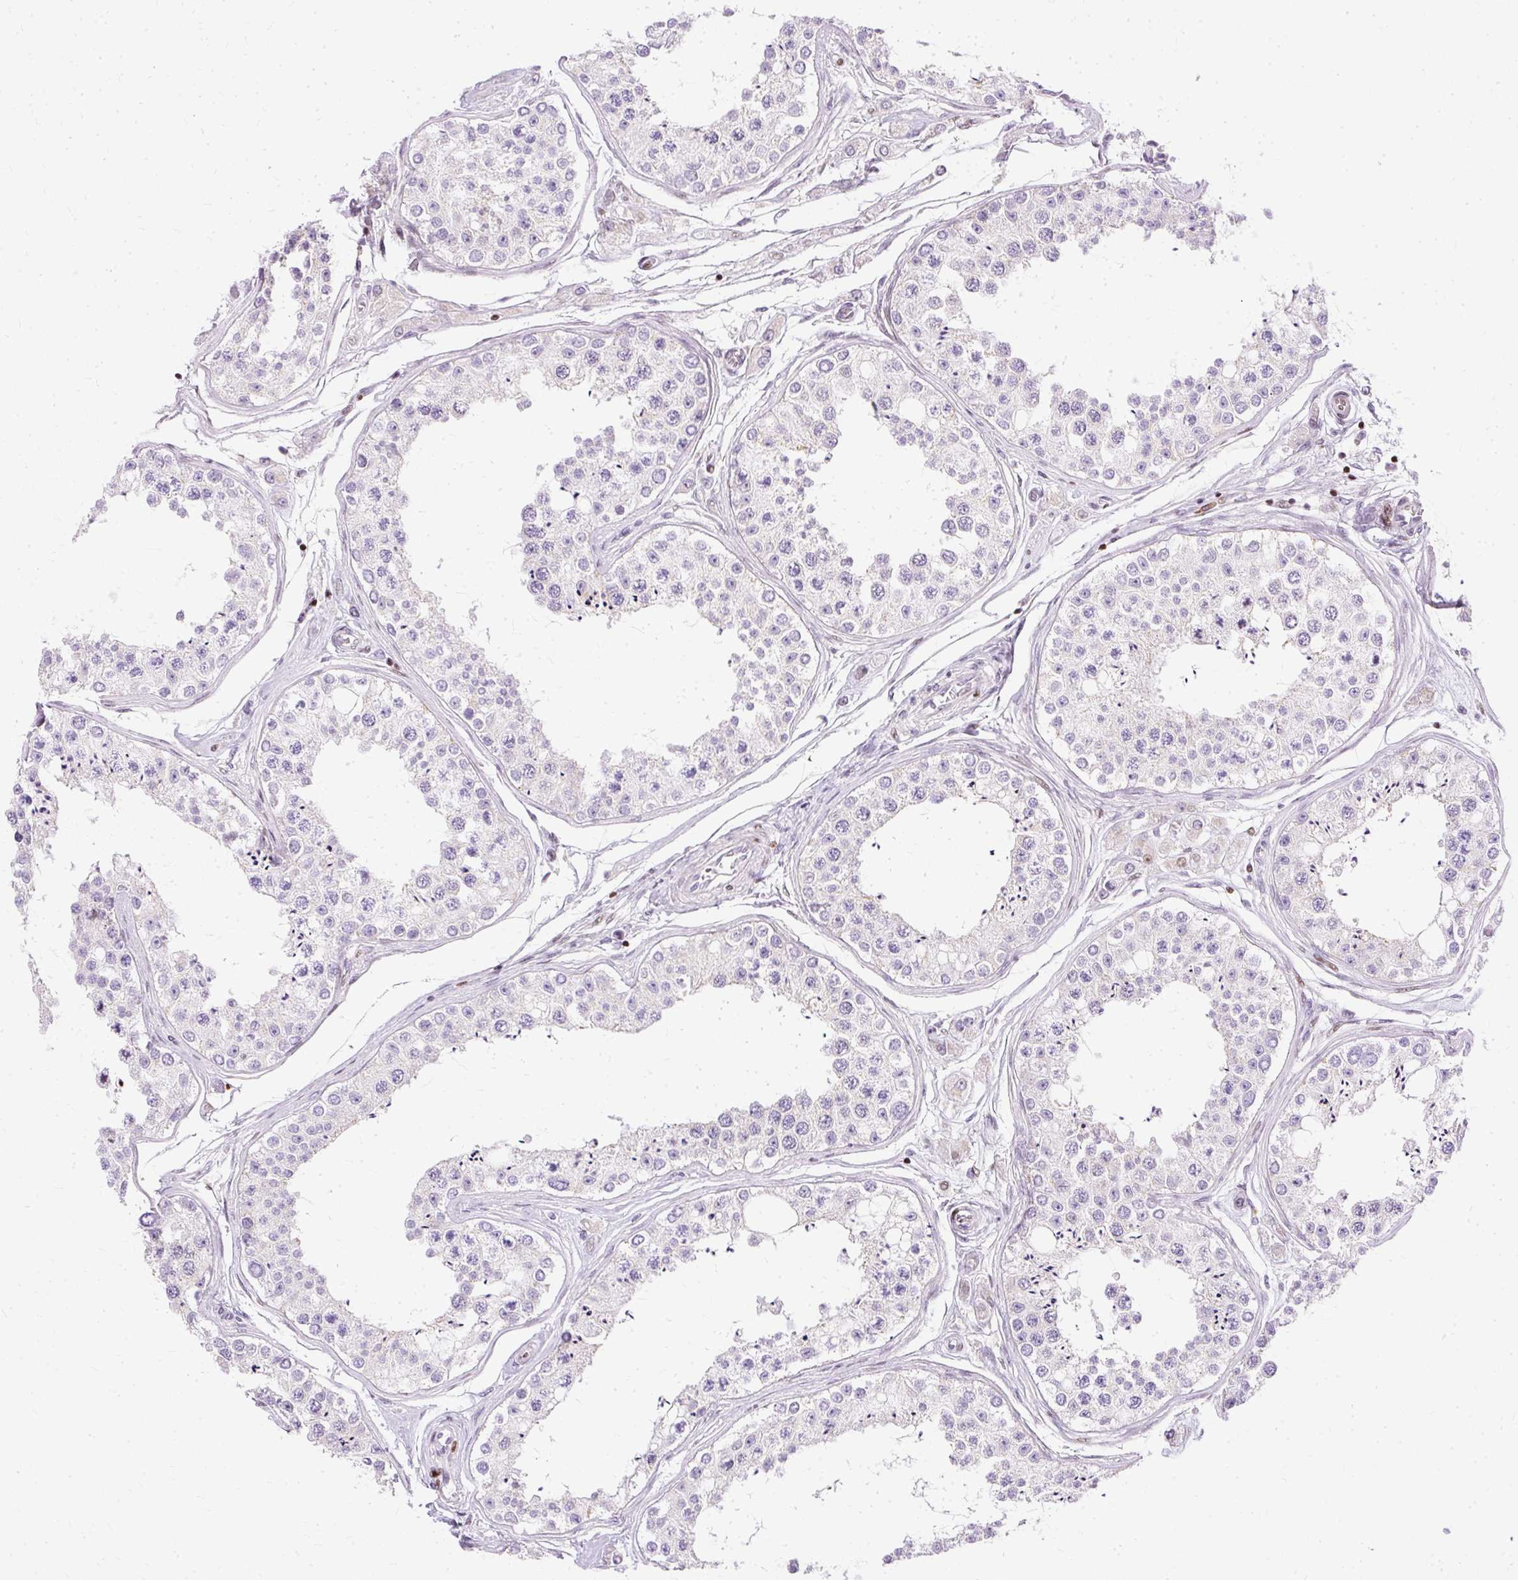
{"staining": {"intensity": "negative", "quantity": "none", "location": "none"}, "tissue": "testis", "cell_type": "Cells in seminiferous ducts", "image_type": "normal", "snomed": [{"axis": "morphology", "description": "Normal tissue, NOS"}, {"axis": "topography", "description": "Testis"}], "caption": "This is an immunohistochemistry photomicrograph of normal human testis. There is no staining in cells in seminiferous ducts.", "gene": "TMEM177", "patient": {"sex": "male", "age": 25}}